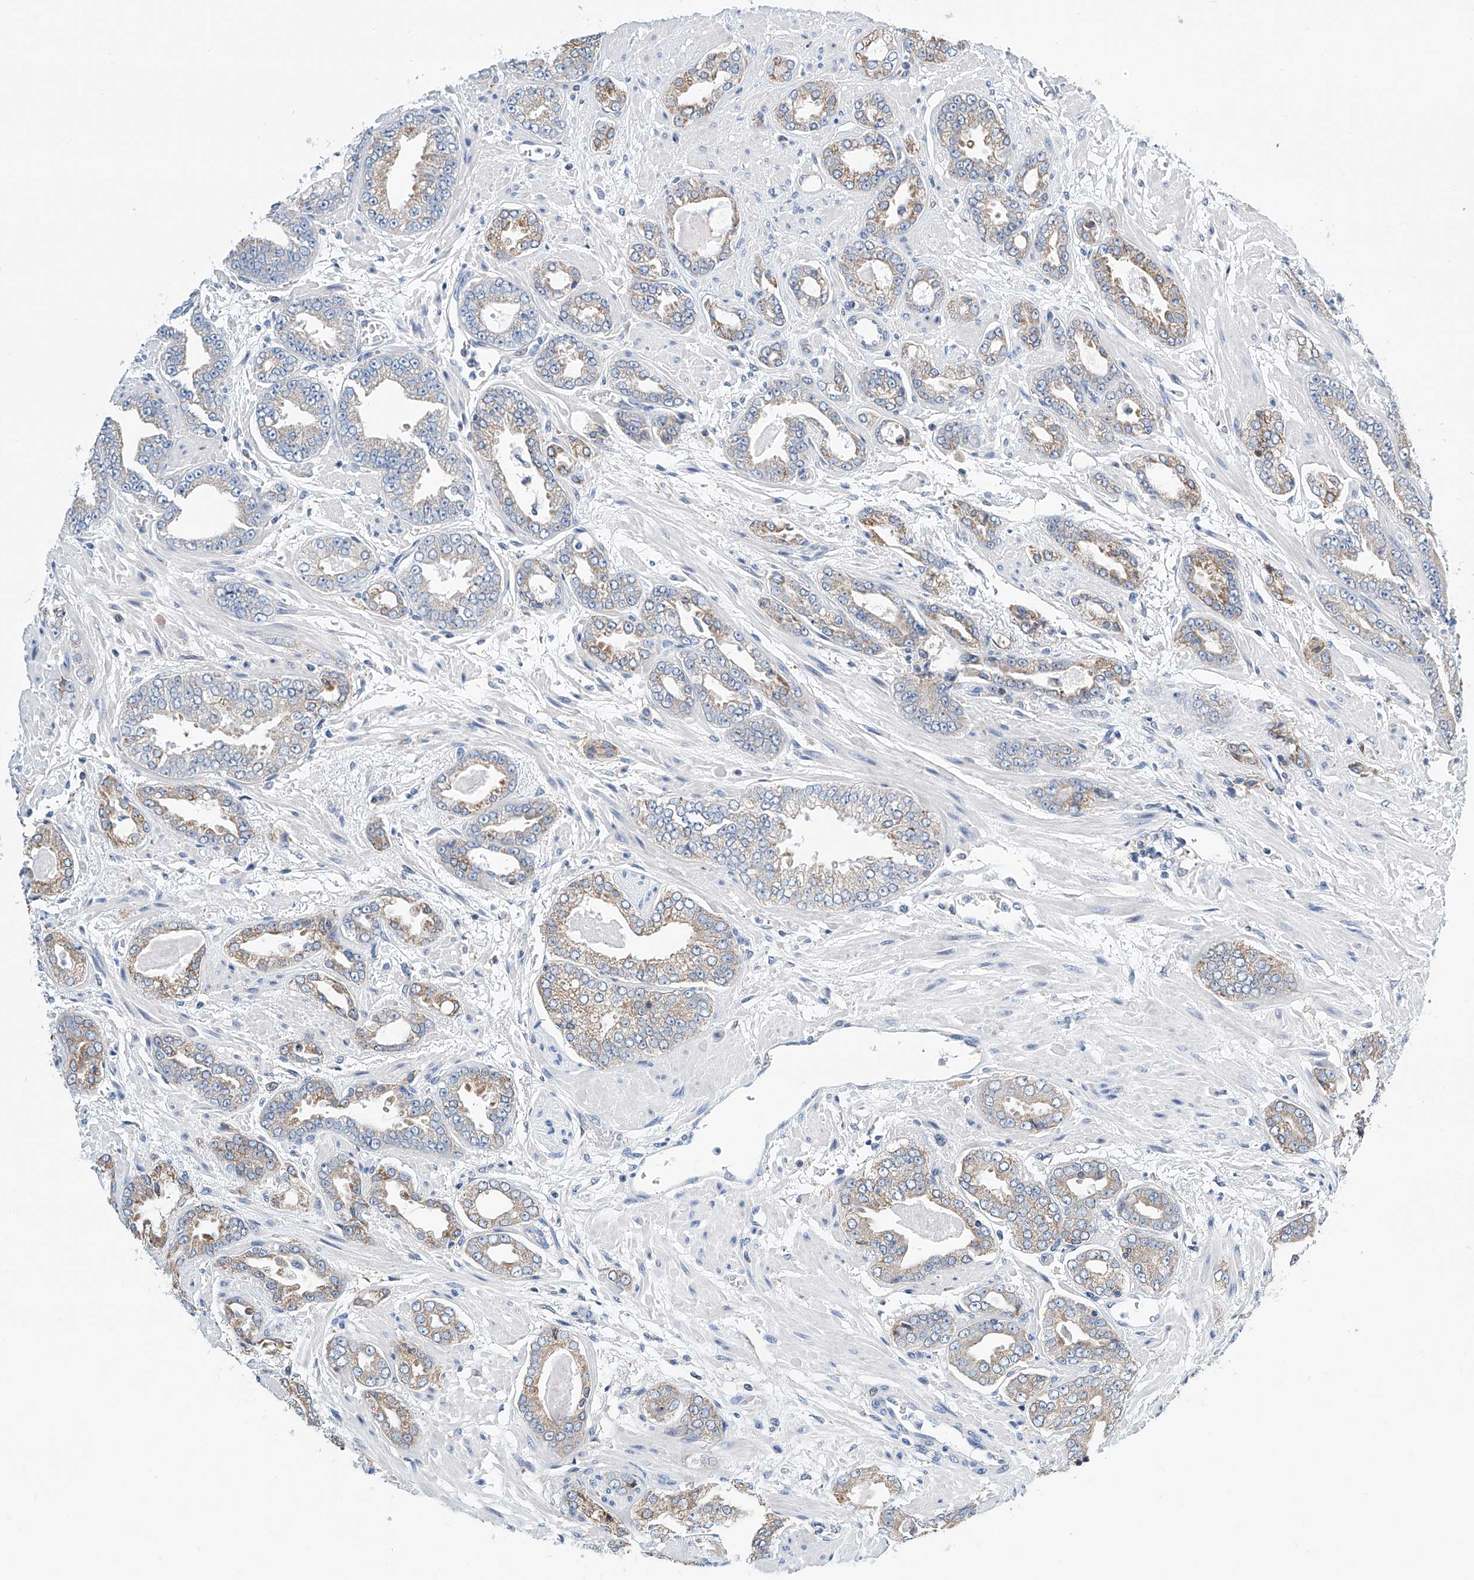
{"staining": {"intensity": "weak", "quantity": "25%-75%", "location": "cytoplasmic/membranous"}, "tissue": "prostate cancer", "cell_type": "Tumor cells", "image_type": "cancer", "snomed": [{"axis": "morphology", "description": "Adenocarcinoma, High grade"}, {"axis": "topography", "description": "Prostate"}], "caption": "IHC histopathology image of prostate high-grade adenocarcinoma stained for a protein (brown), which reveals low levels of weak cytoplasmic/membranous expression in about 25%-75% of tumor cells.", "gene": "MAD2L1", "patient": {"sex": "male", "age": 71}}